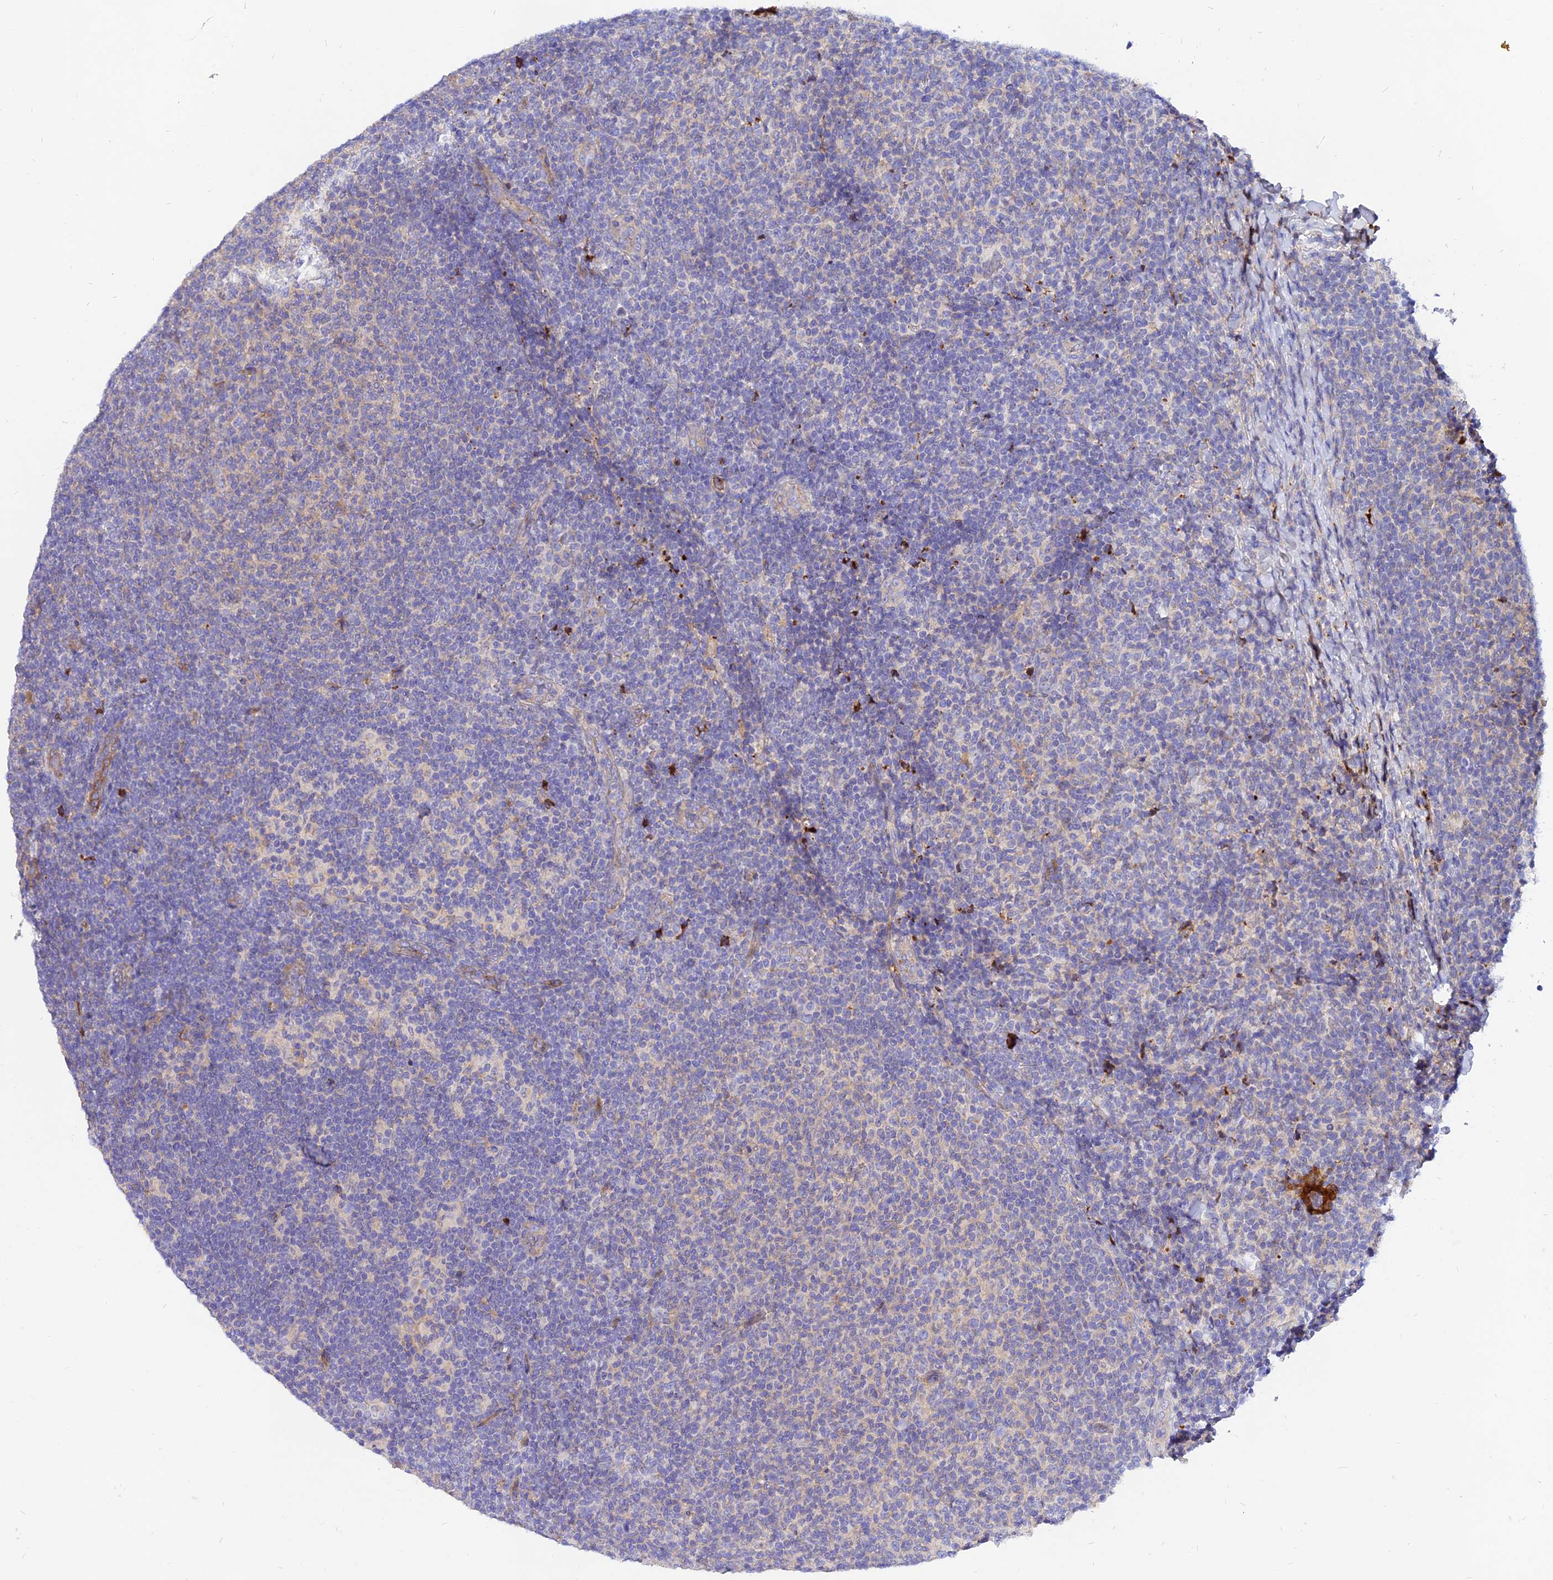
{"staining": {"intensity": "negative", "quantity": "none", "location": "none"}, "tissue": "lymphoma", "cell_type": "Tumor cells", "image_type": "cancer", "snomed": [{"axis": "morphology", "description": "Malignant lymphoma, non-Hodgkin's type, Low grade"}, {"axis": "topography", "description": "Lymph node"}], "caption": "DAB immunohistochemical staining of human low-grade malignant lymphoma, non-Hodgkin's type shows no significant staining in tumor cells.", "gene": "MROH1", "patient": {"sex": "male", "age": 66}}